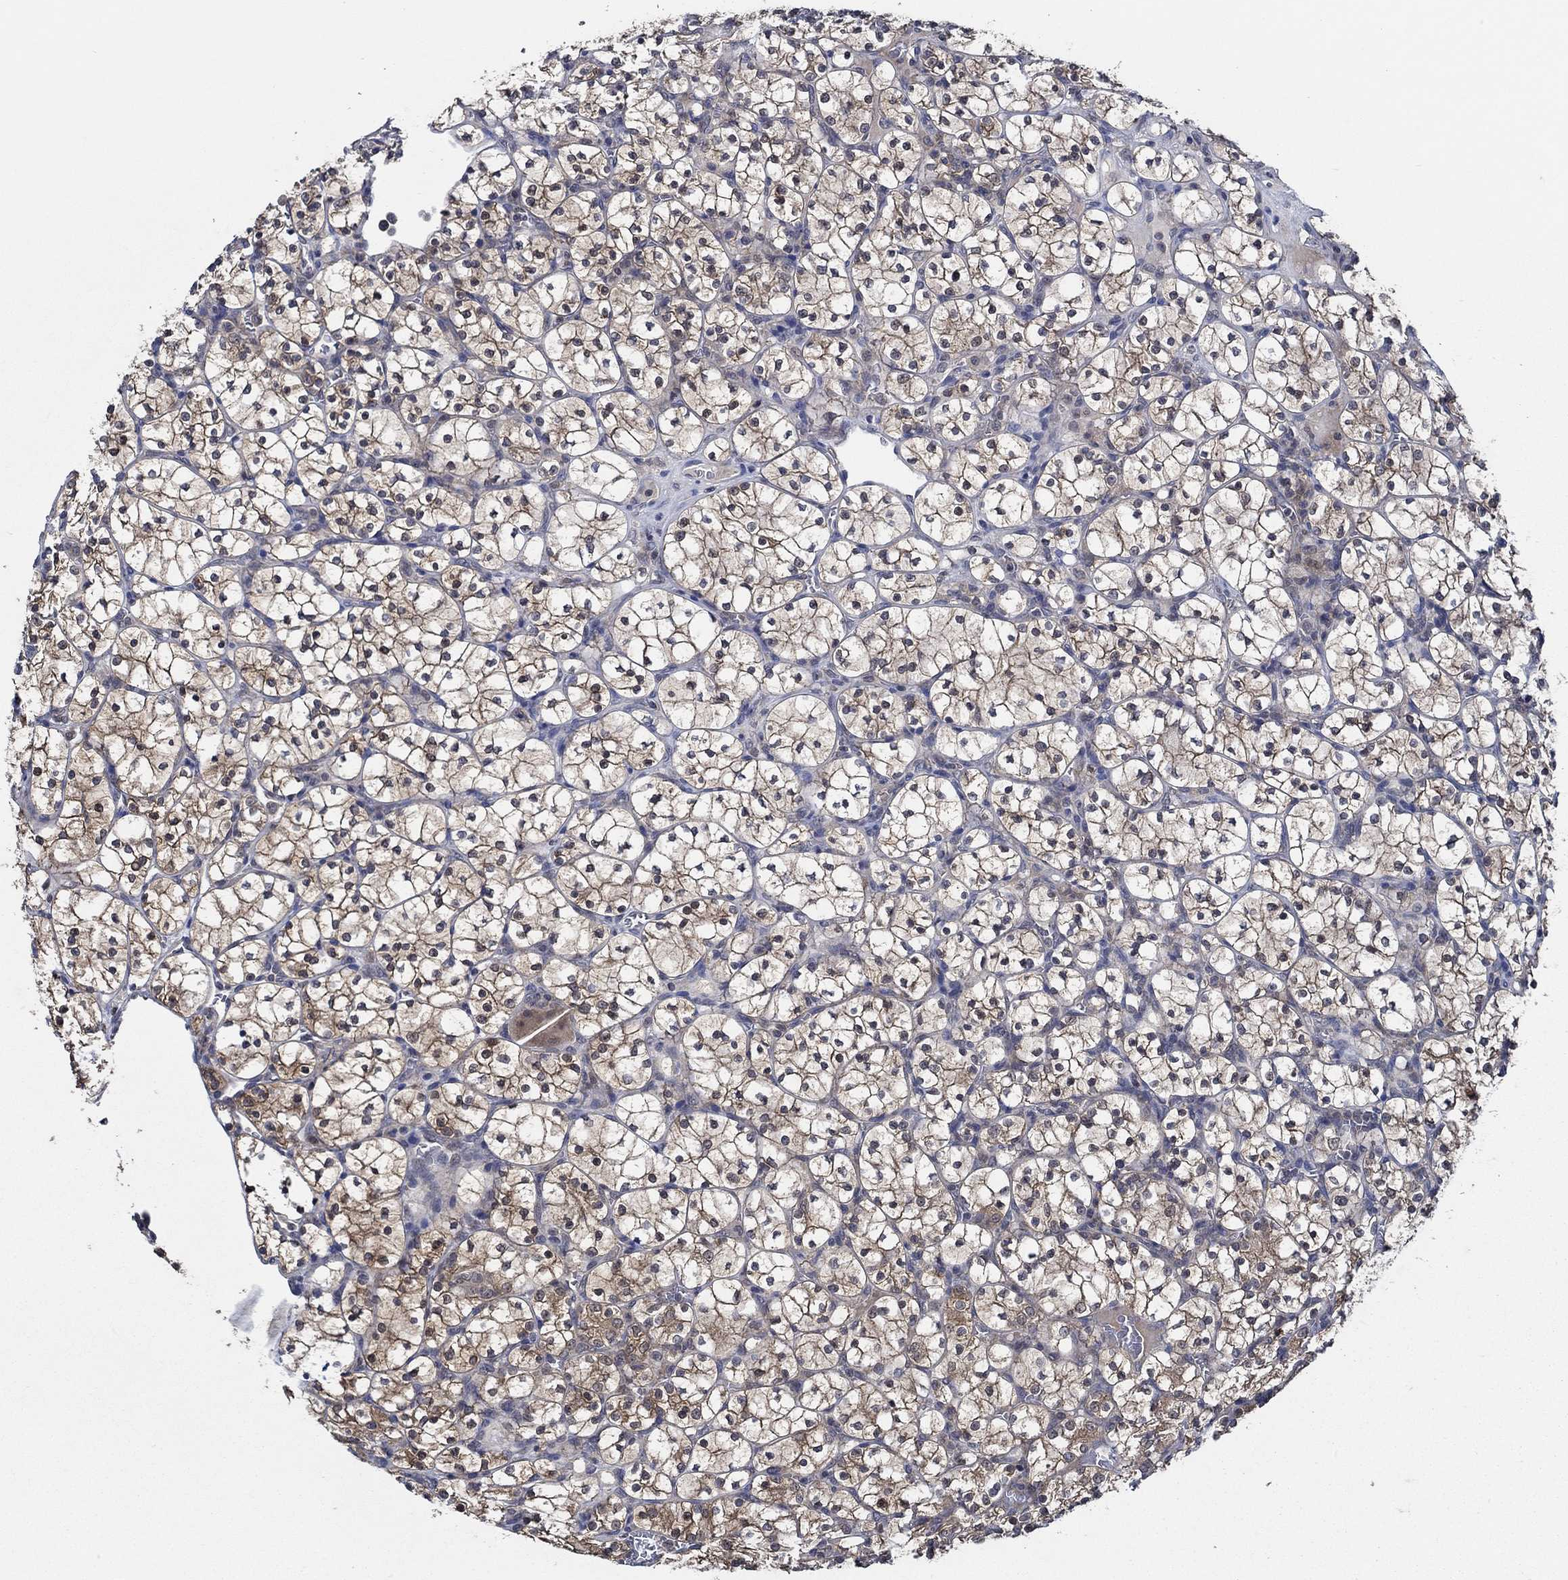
{"staining": {"intensity": "strong", "quantity": "25%-75%", "location": "cytoplasmic/membranous"}, "tissue": "renal cancer", "cell_type": "Tumor cells", "image_type": "cancer", "snomed": [{"axis": "morphology", "description": "Adenocarcinoma, NOS"}, {"axis": "topography", "description": "Kidney"}], "caption": "This micrograph reveals immunohistochemistry staining of renal cancer (adenocarcinoma), with high strong cytoplasmic/membranous positivity in approximately 25%-75% of tumor cells.", "gene": "DACT1", "patient": {"sex": "female", "age": 89}}